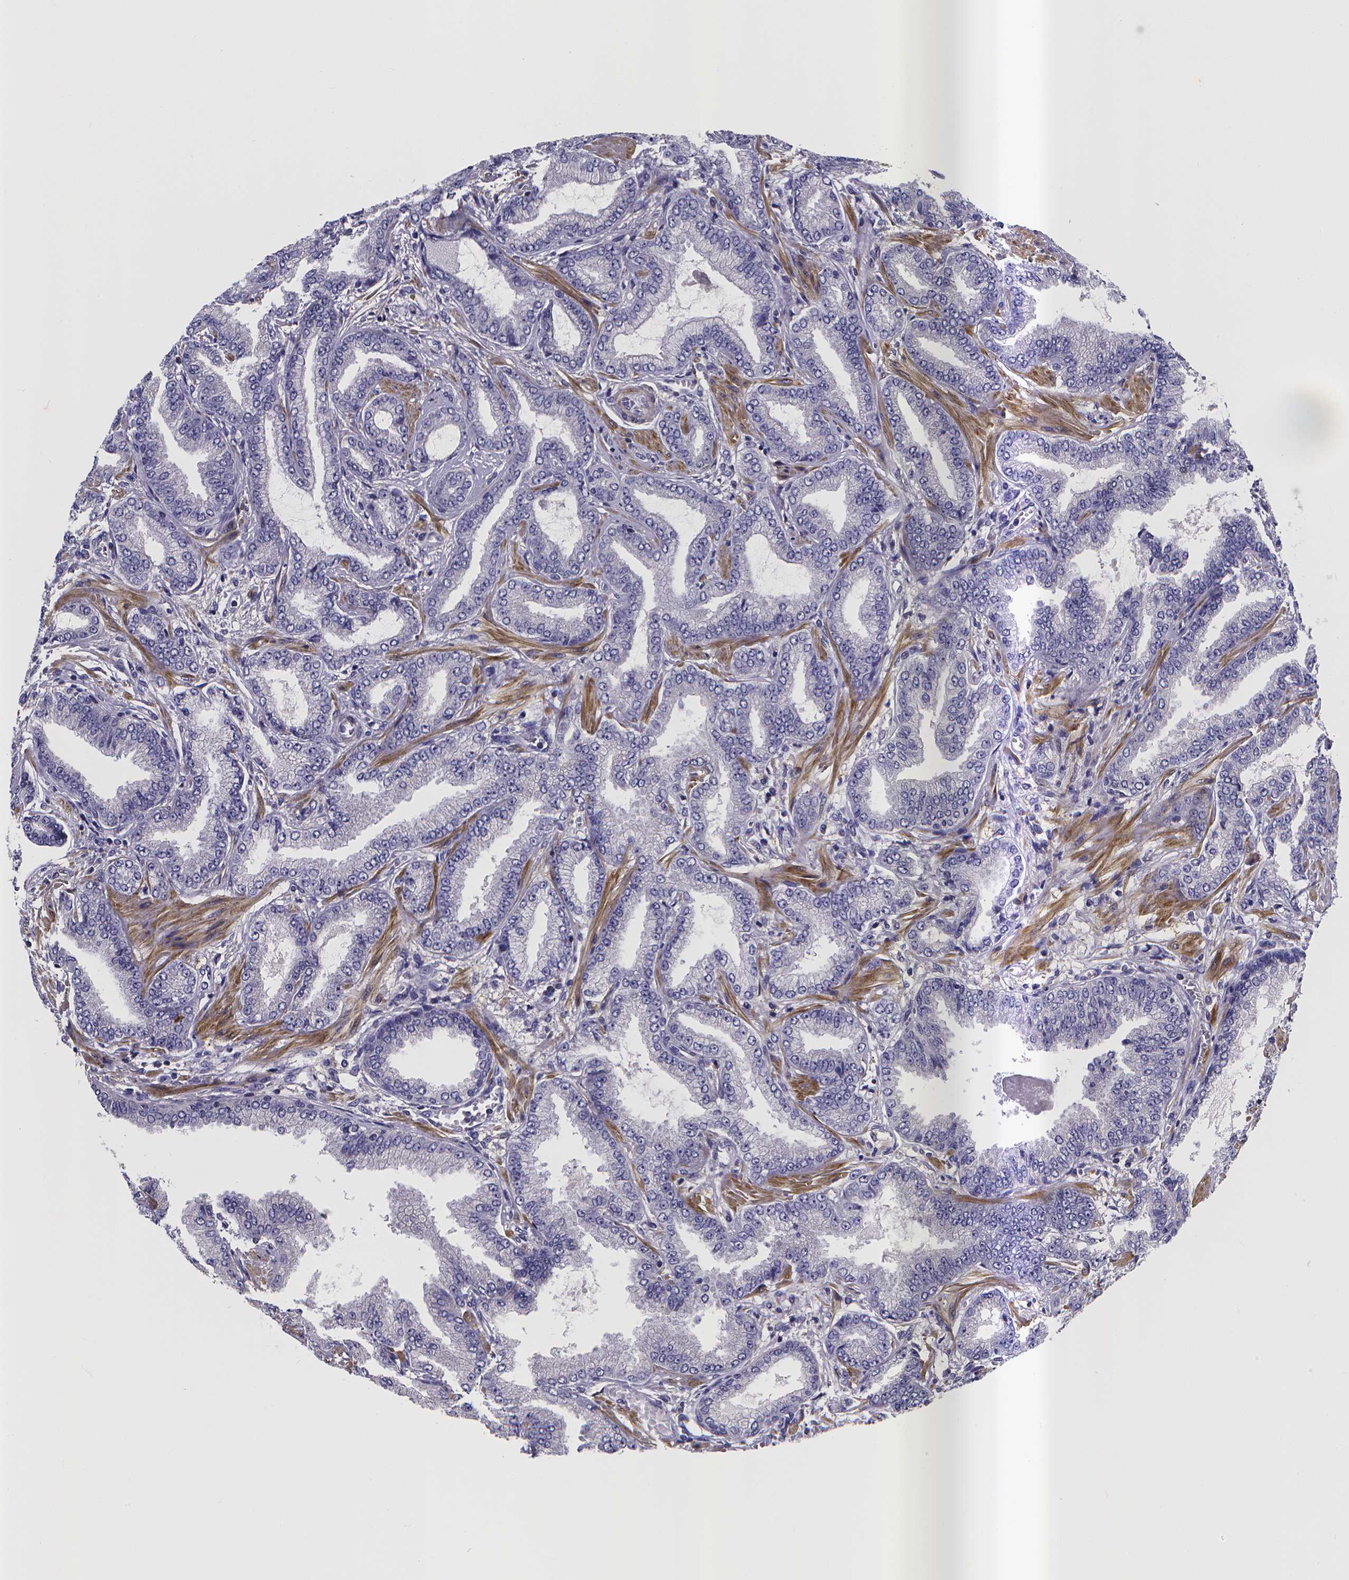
{"staining": {"intensity": "negative", "quantity": "none", "location": "none"}, "tissue": "prostate cancer", "cell_type": "Tumor cells", "image_type": "cancer", "snomed": [{"axis": "morphology", "description": "Adenocarcinoma, Low grade"}, {"axis": "topography", "description": "Prostate"}], "caption": "Immunohistochemistry (IHC) histopathology image of human prostate cancer (low-grade adenocarcinoma) stained for a protein (brown), which demonstrates no positivity in tumor cells.", "gene": "RERG", "patient": {"sex": "male", "age": 55}}